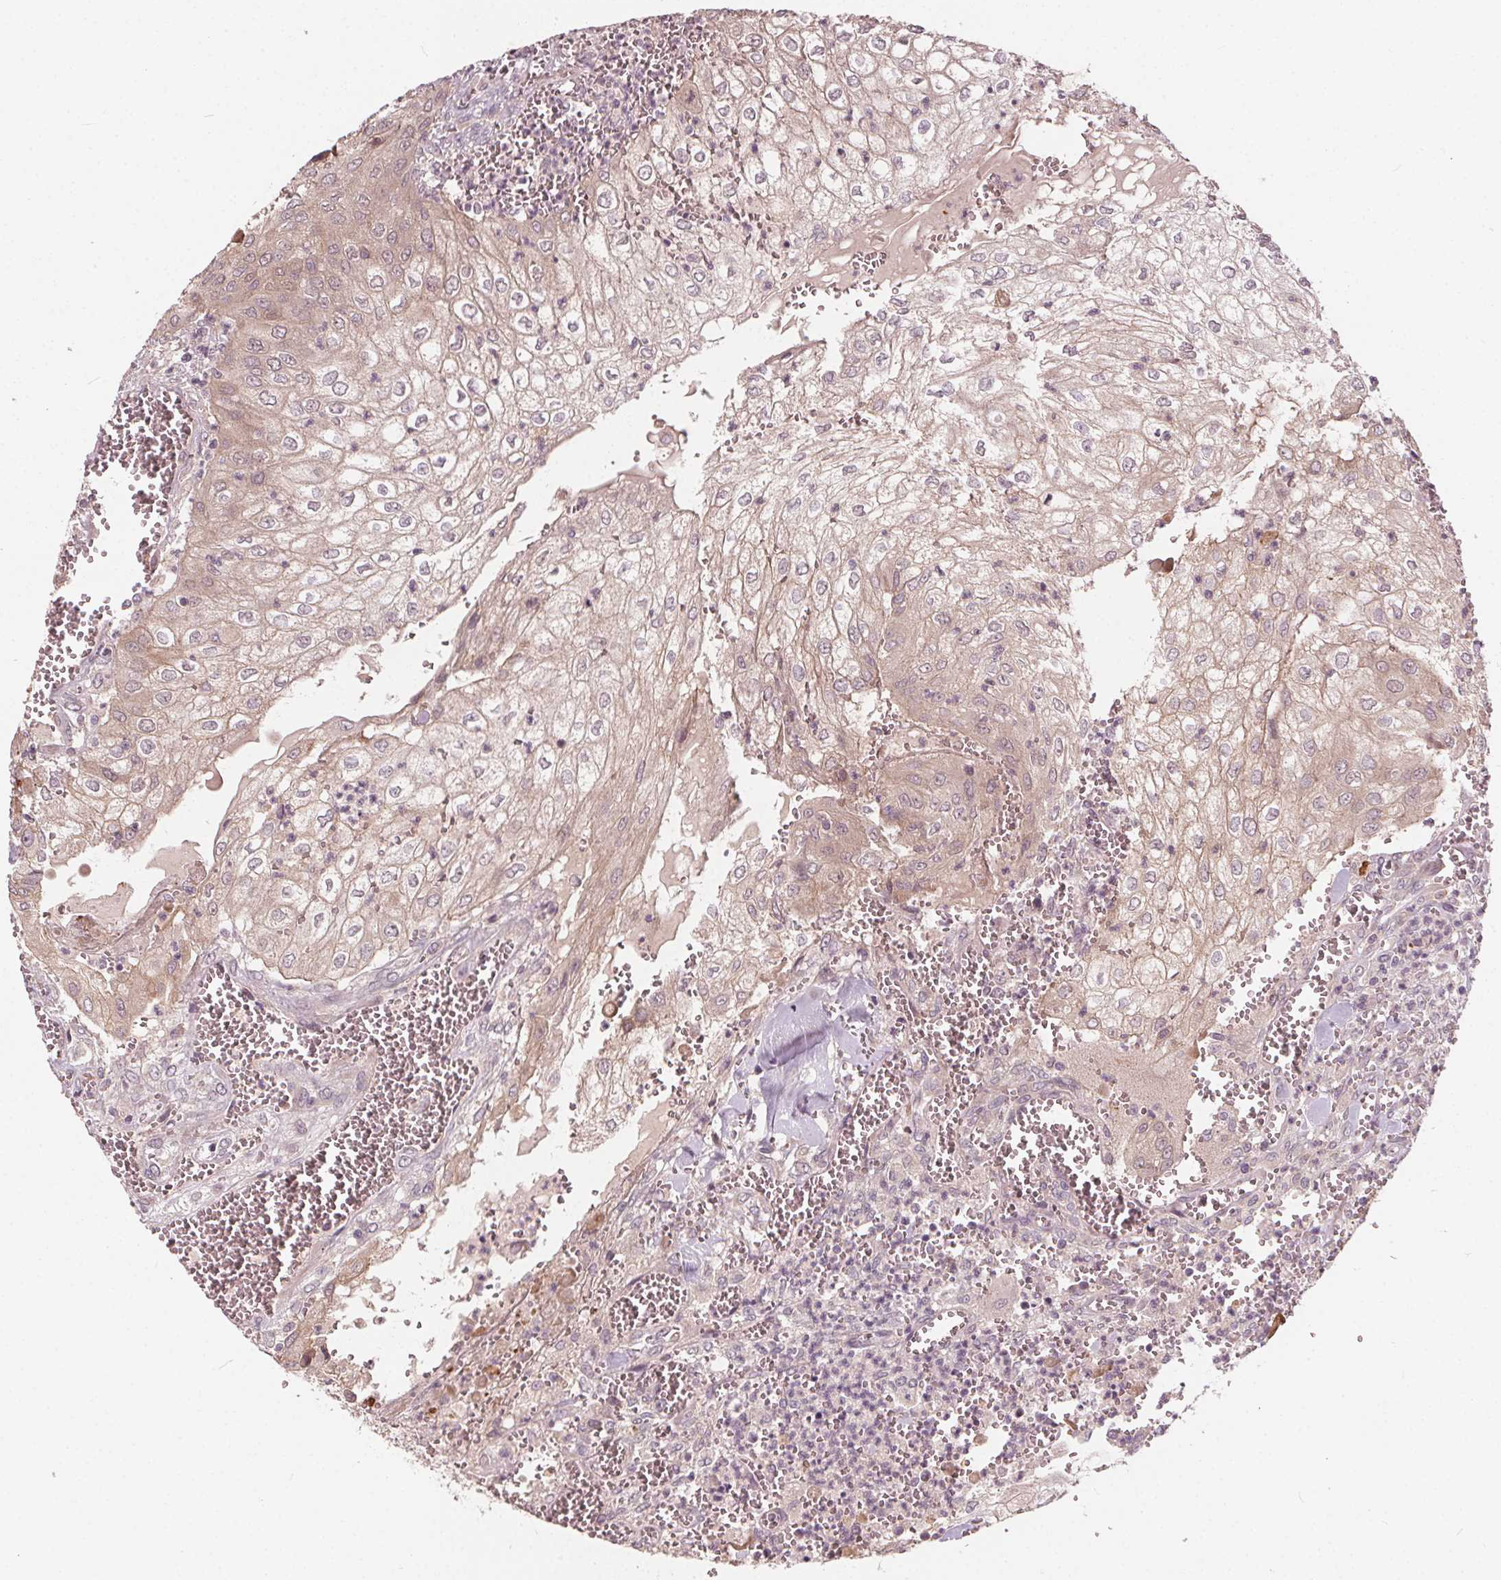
{"staining": {"intensity": "weak", "quantity": "25%-75%", "location": "cytoplasmic/membranous"}, "tissue": "urothelial cancer", "cell_type": "Tumor cells", "image_type": "cancer", "snomed": [{"axis": "morphology", "description": "Urothelial carcinoma, High grade"}, {"axis": "topography", "description": "Urinary bladder"}], "caption": "This photomicrograph displays immunohistochemistry staining of human urothelial cancer, with low weak cytoplasmic/membranous expression in approximately 25%-75% of tumor cells.", "gene": "IPO13", "patient": {"sex": "male", "age": 62}}